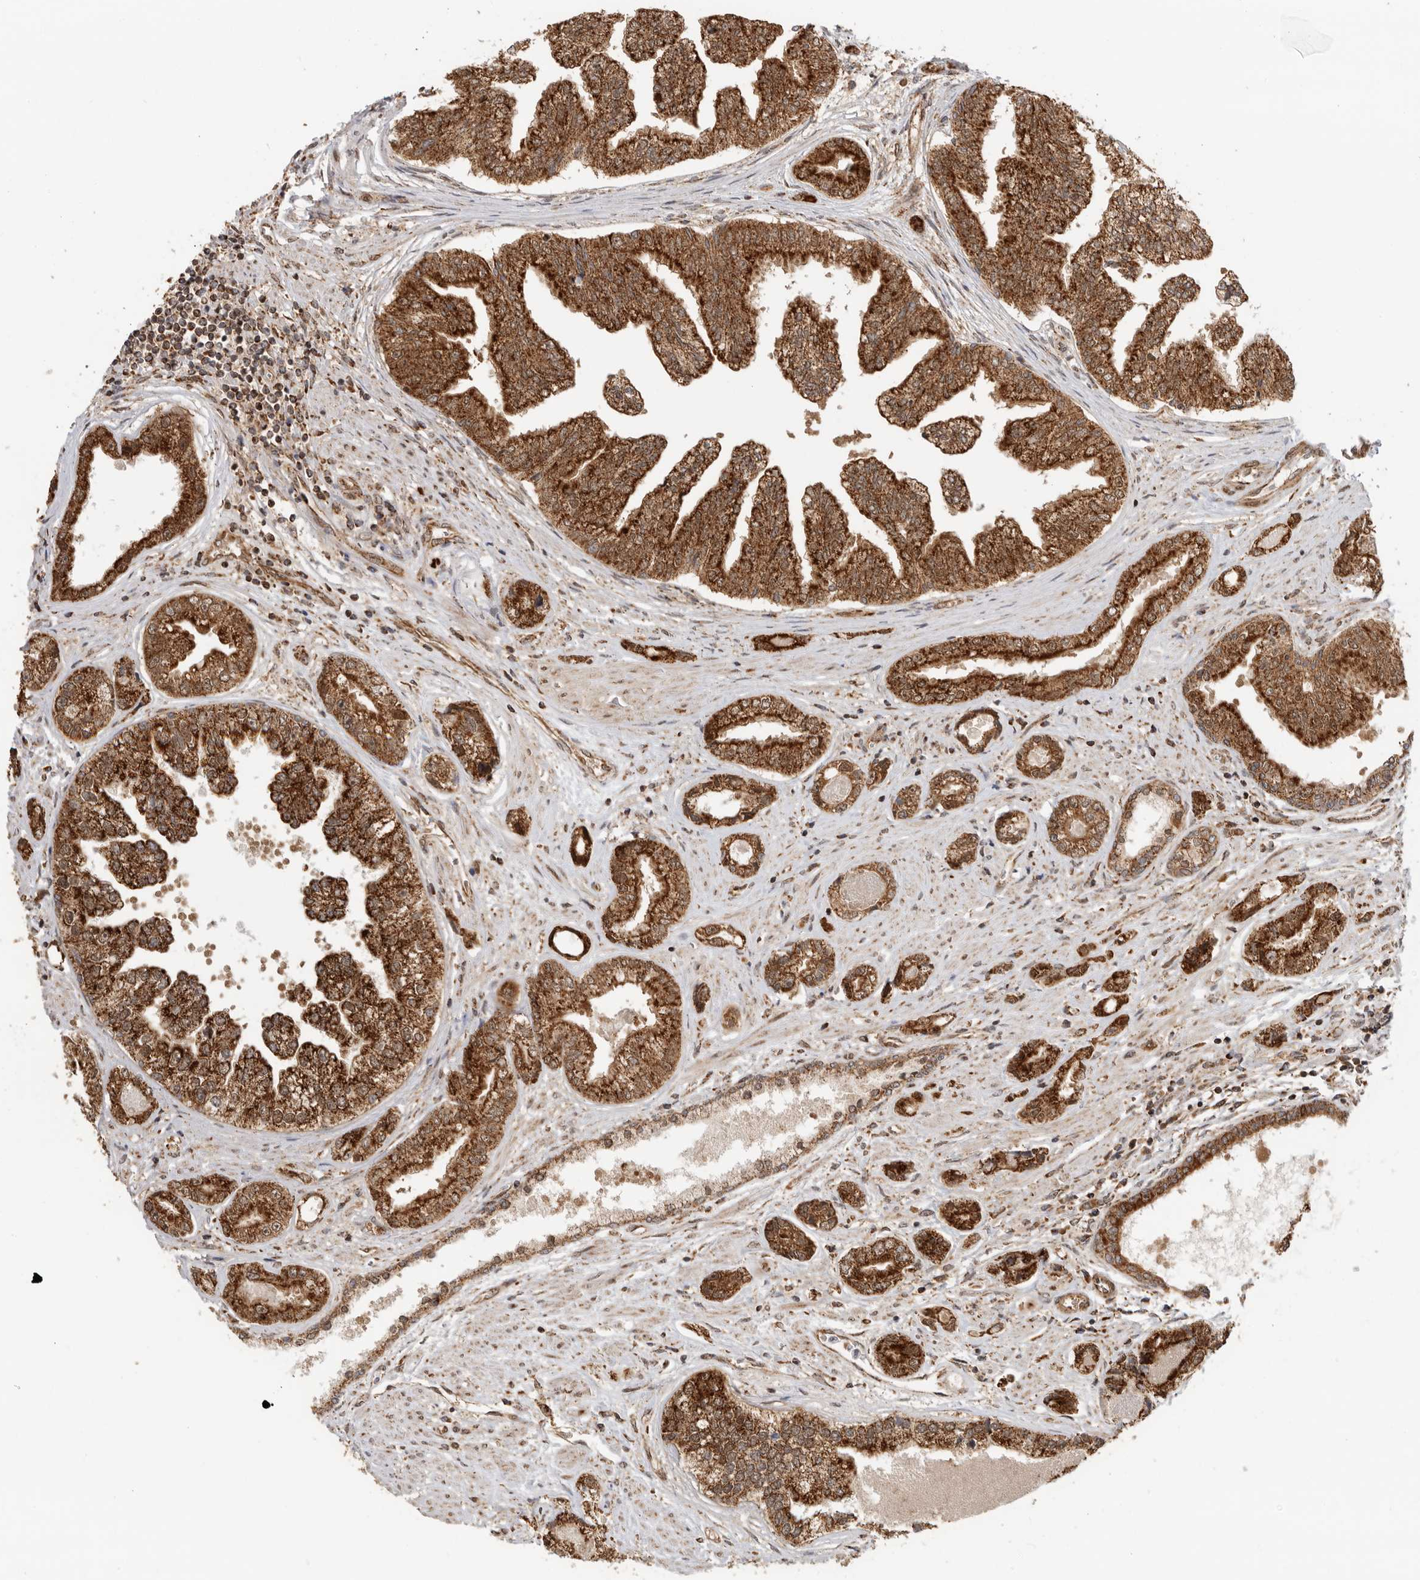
{"staining": {"intensity": "strong", "quantity": ">75%", "location": "cytoplasmic/membranous"}, "tissue": "prostate cancer", "cell_type": "Tumor cells", "image_type": "cancer", "snomed": [{"axis": "morphology", "description": "Adenocarcinoma, High grade"}, {"axis": "topography", "description": "Prostate"}], "caption": "Human adenocarcinoma (high-grade) (prostate) stained for a protein (brown) exhibits strong cytoplasmic/membranous positive positivity in about >75% of tumor cells.", "gene": "DCAF8", "patient": {"sex": "male", "age": 61}}